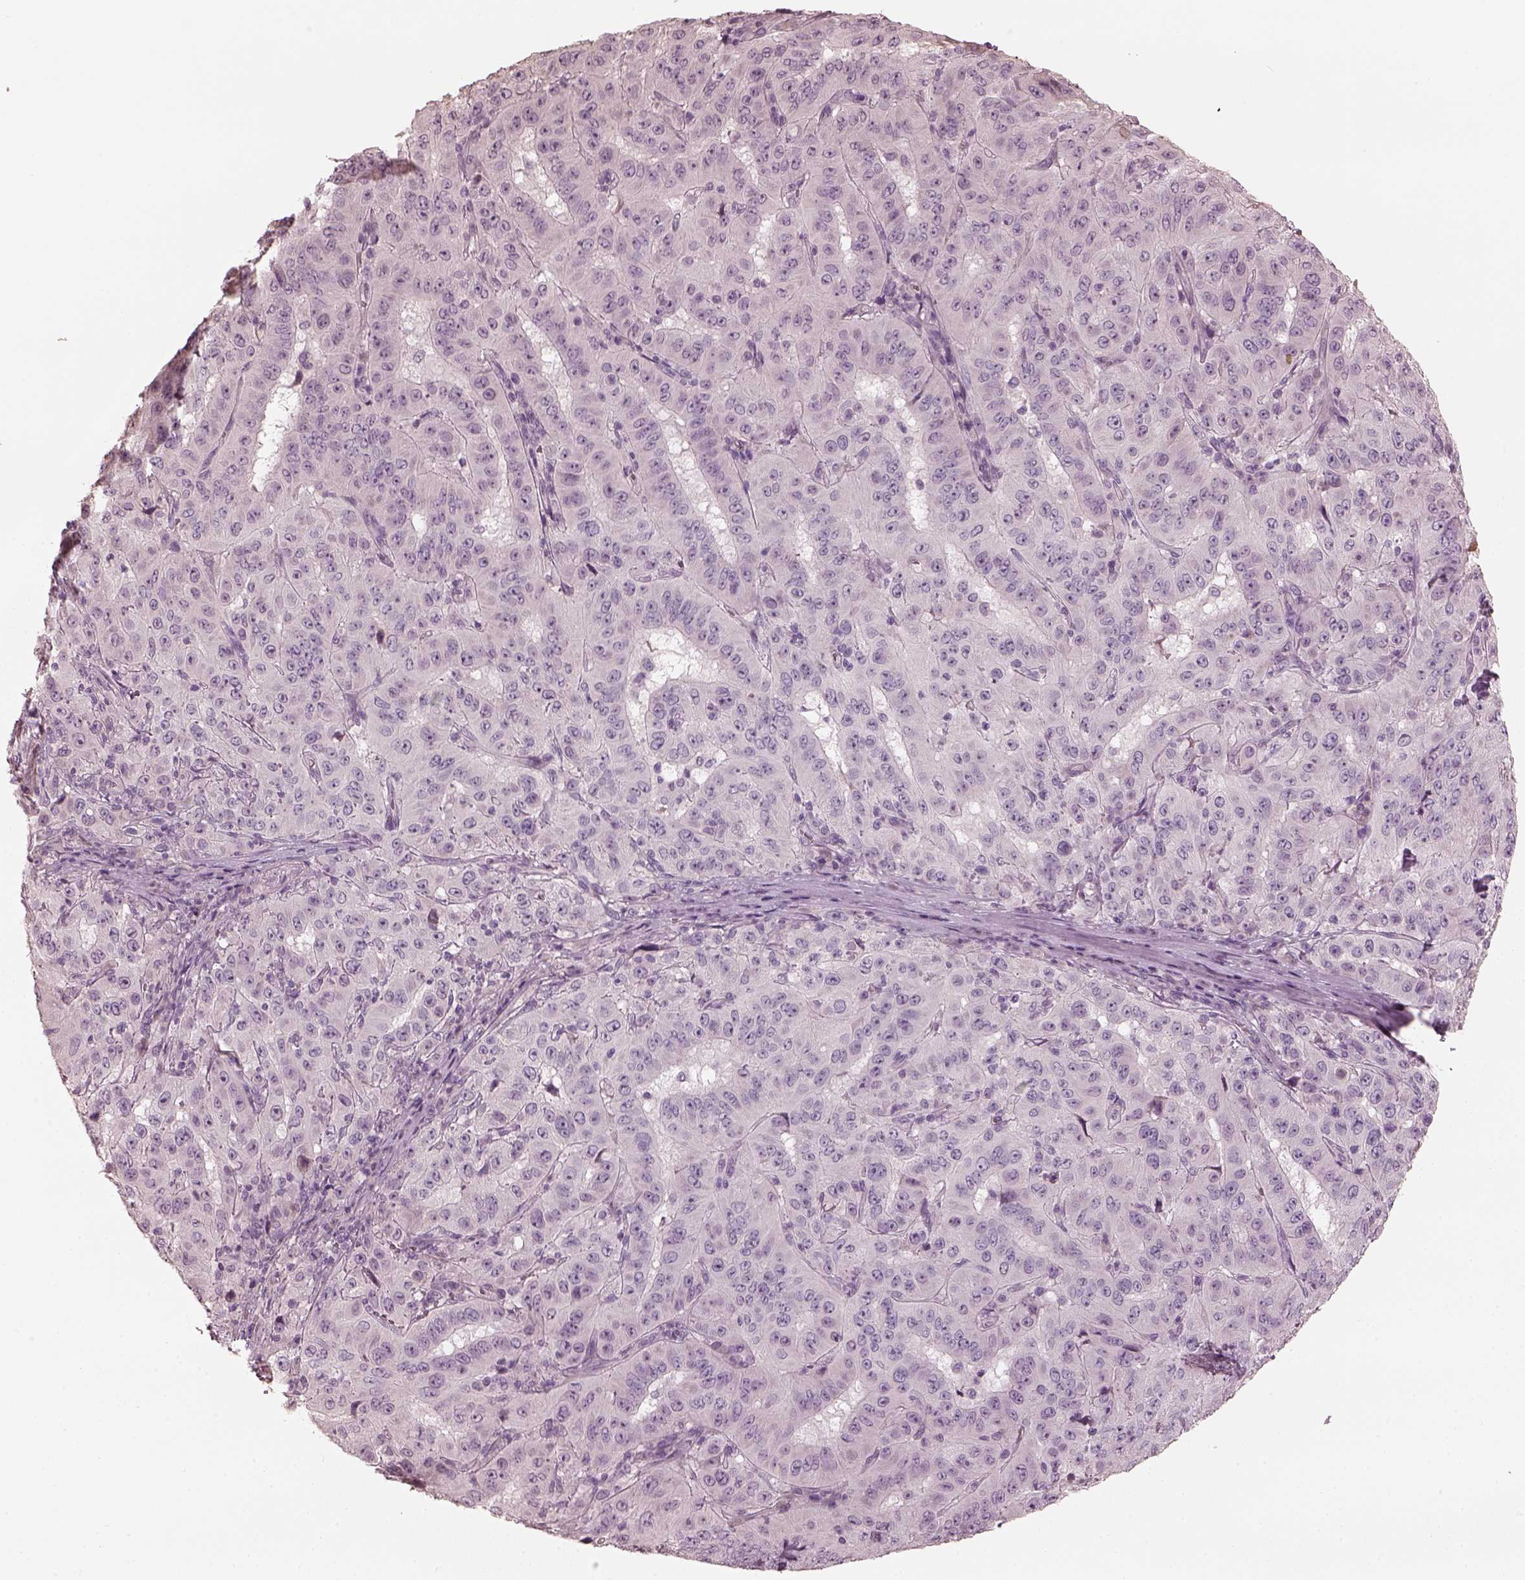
{"staining": {"intensity": "negative", "quantity": "none", "location": "none"}, "tissue": "pancreatic cancer", "cell_type": "Tumor cells", "image_type": "cancer", "snomed": [{"axis": "morphology", "description": "Adenocarcinoma, NOS"}, {"axis": "topography", "description": "Pancreas"}], "caption": "The image exhibits no significant staining in tumor cells of pancreatic cancer.", "gene": "OPTC", "patient": {"sex": "male", "age": 63}}